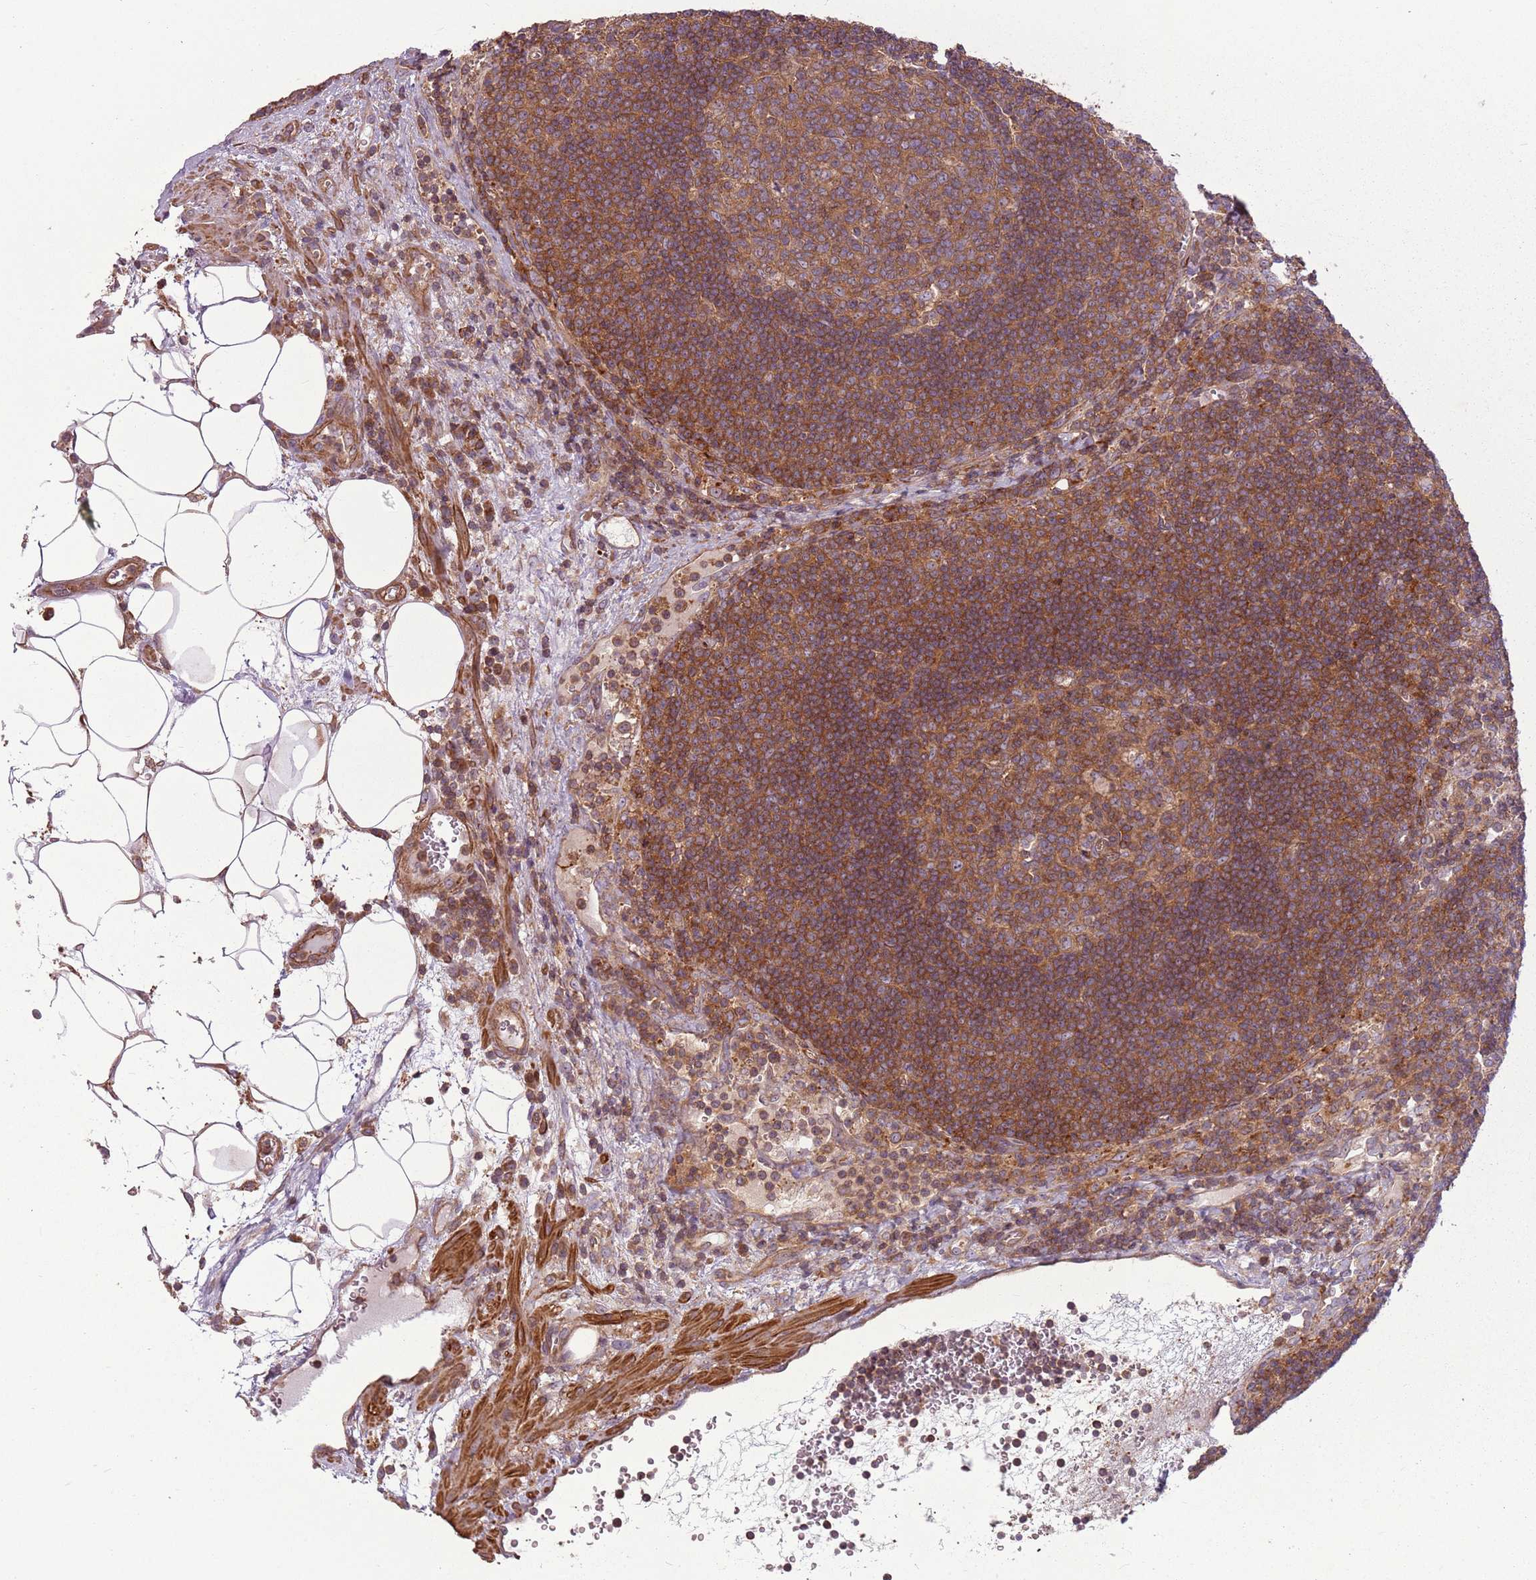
{"staining": {"intensity": "moderate", "quantity": ">75%", "location": "cytoplasmic/membranous"}, "tissue": "lymph node", "cell_type": "Germinal center cells", "image_type": "normal", "snomed": [{"axis": "morphology", "description": "Normal tissue, NOS"}, {"axis": "topography", "description": "Lymph node"}], "caption": "Benign lymph node was stained to show a protein in brown. There is medium levels of moderate cytoplasmic/membranous staining in approximately >75% of germinal center cells.", "gene": "RPL21", "patient": {"sex": "male", "age": 58}}